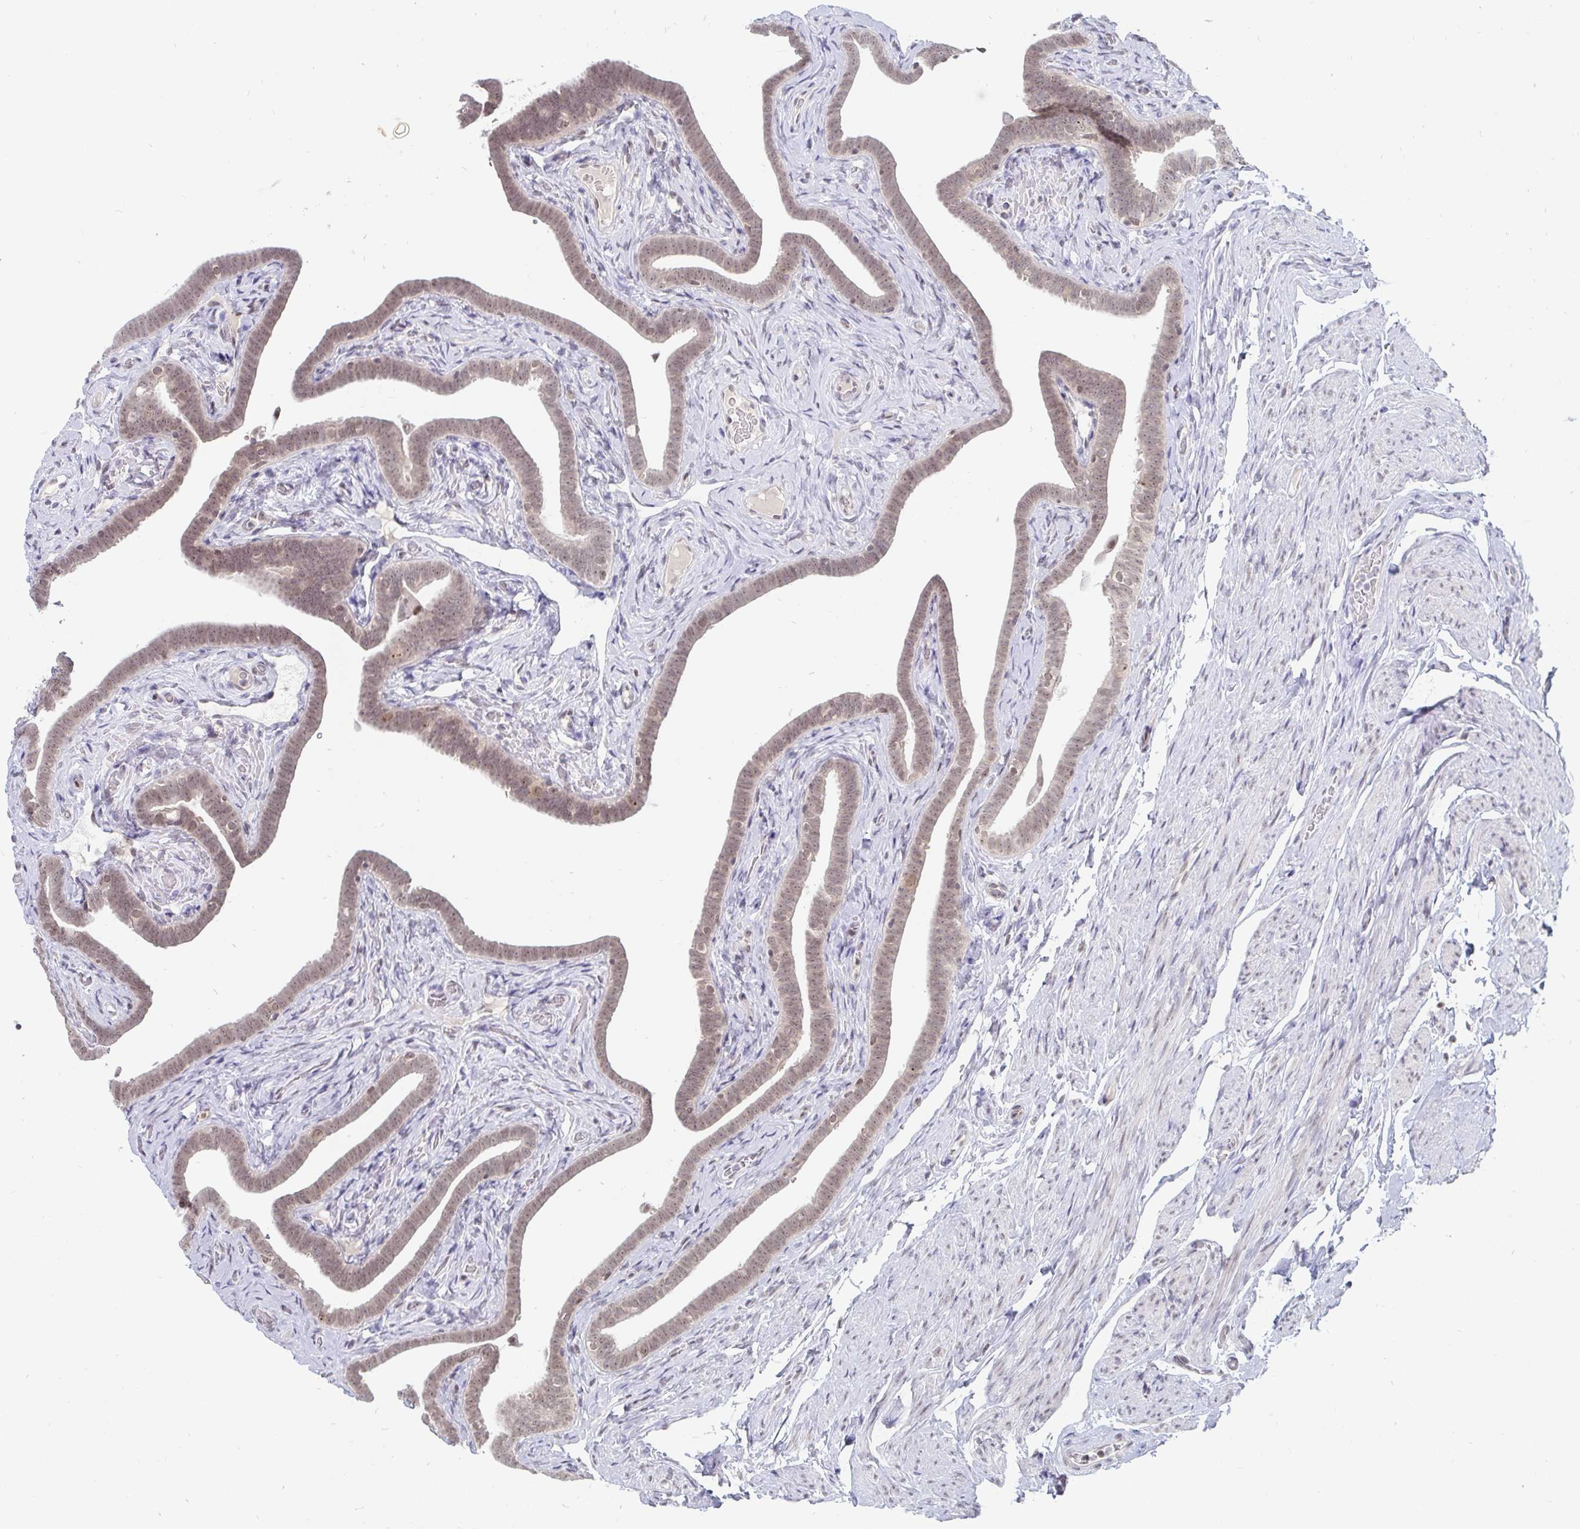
{"staining": {"intensity": "moderate", "quantity": ">75%", "location": "nuclear"}, "tissue": "fallopian tube", "cell_type": "Glandular cells", "image_type": "normal", "snomed": [{"axis": "morphology", "description": "Normal tissue, NOS"}, {"axis": "topography", "description": "Fallopian tube"}], "caption": "Protein expression analysis of unremarkable human fallopian tube reveals moderate nuclear staining in about >75% of glandular cells.", "gene": "TRIP12", "patient": {"sex": "female", "age": 69}}